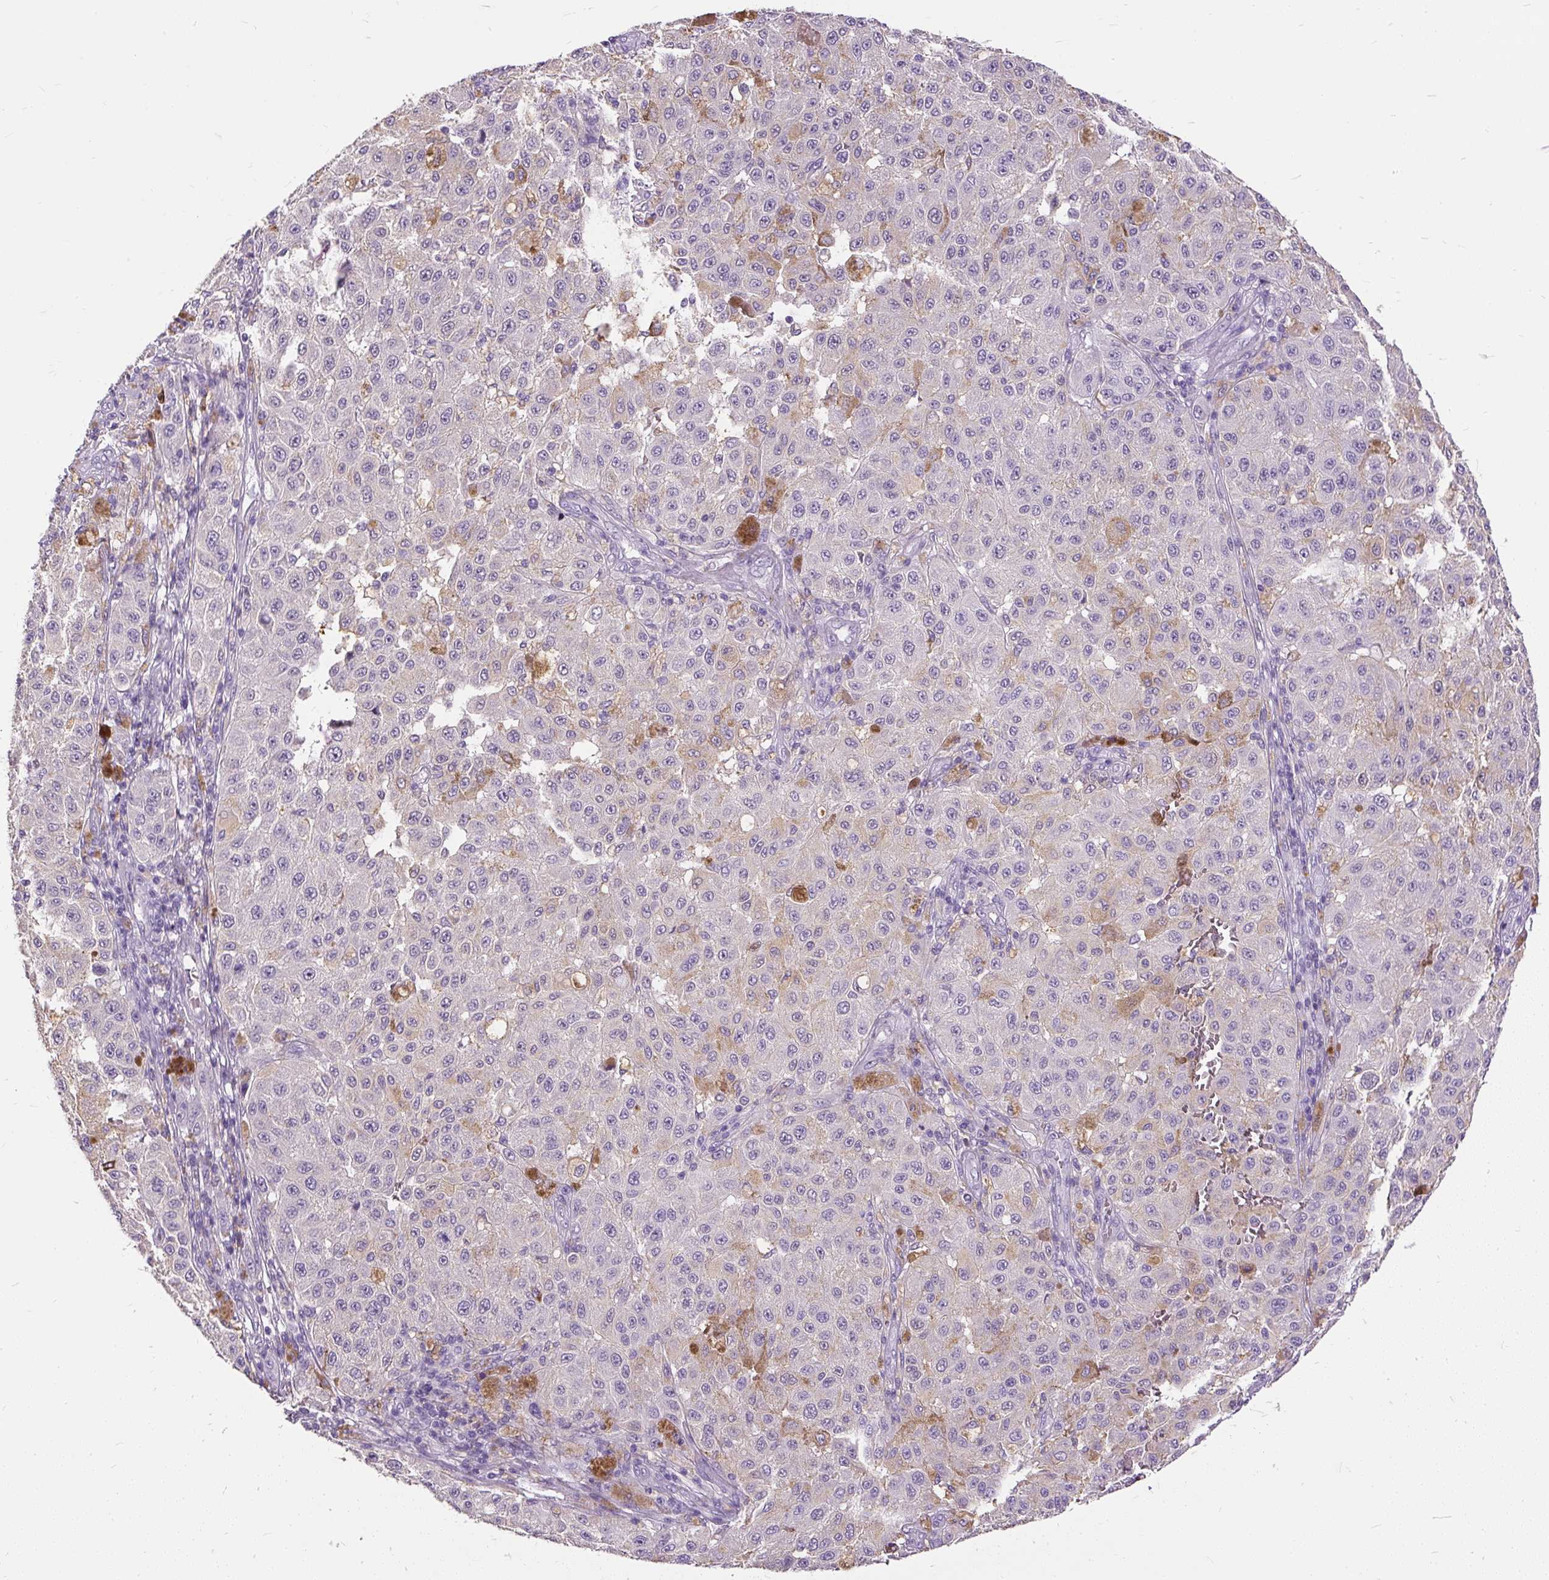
{"staining": {"intensity": "negative", "quantity": "none", "location": "none"}, "tissue": "melanoma", "cell_type": "Tumor cells", "image_type": "cancer", "snomed": [{"axis": "morphology", "description": "Malignant melanoma, NOS"}, {"axis": "topography", "description": "Skin"}], "caption": "Immunohistochemistry of melanoma reveals no staining in tumor cells.", "gene": "GBX1", "patient": {"sex": "female", "age": 64}}